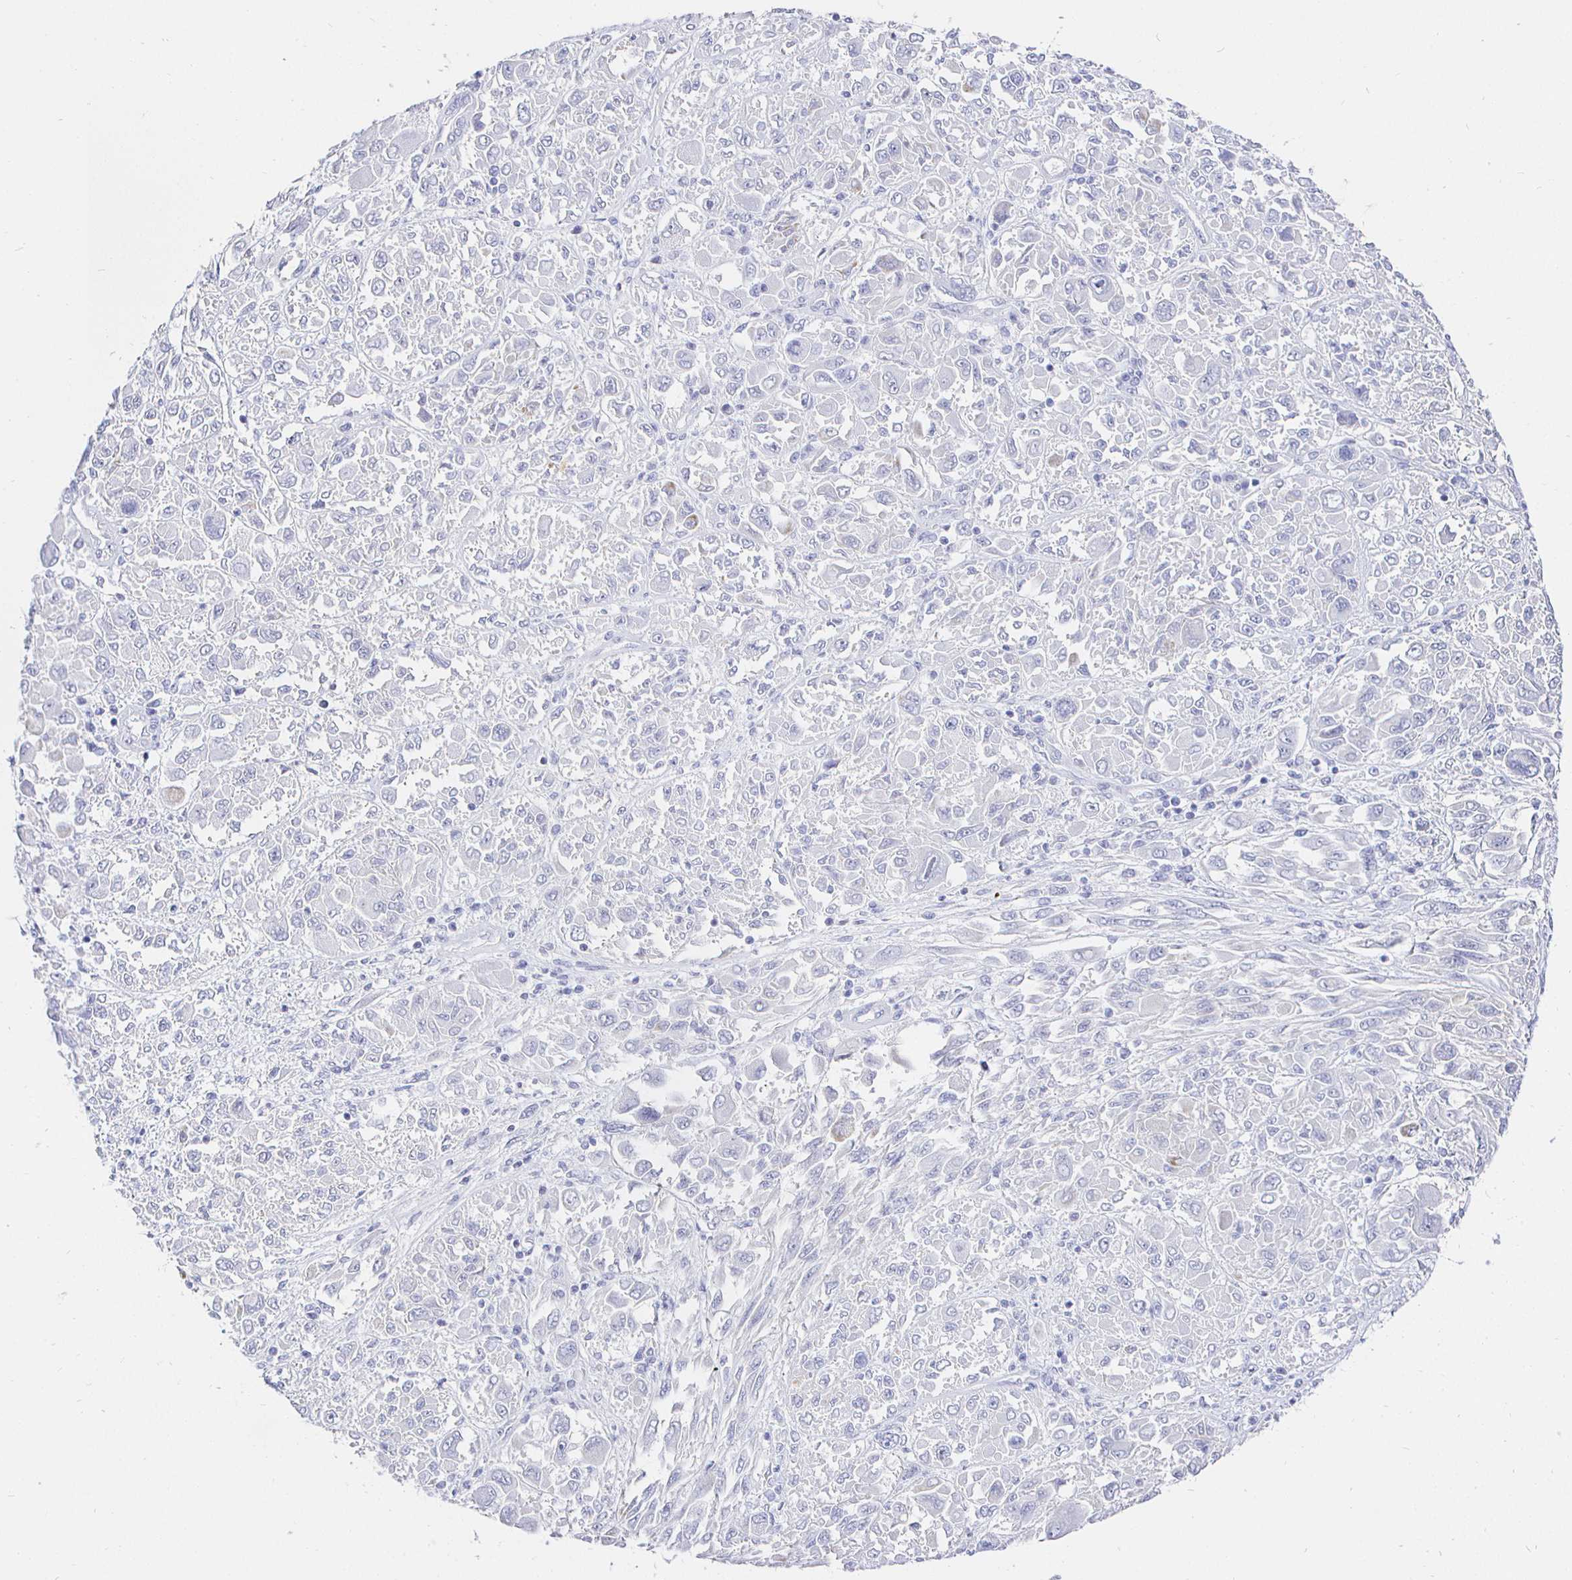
{"staining": {"intensity": "negative", "quantity": "none", "location": "none"}, "tissue": "melanoma", "cell_type": "Tumor cells", "image_type": "cancer", "snomed": [{"axis": "morphology", "description": "Malignant melanoma, NOS"}, {"axis": "topography", "description": "Skin"}], "caption": "Melanoma was stained to show a protein in brown. There is no significant expression in tumor cells. (Brightfield microscopy of DAB IHC at high magnification).", "gene": "CR2", "patient": {"sex": "female", "age": 91}}